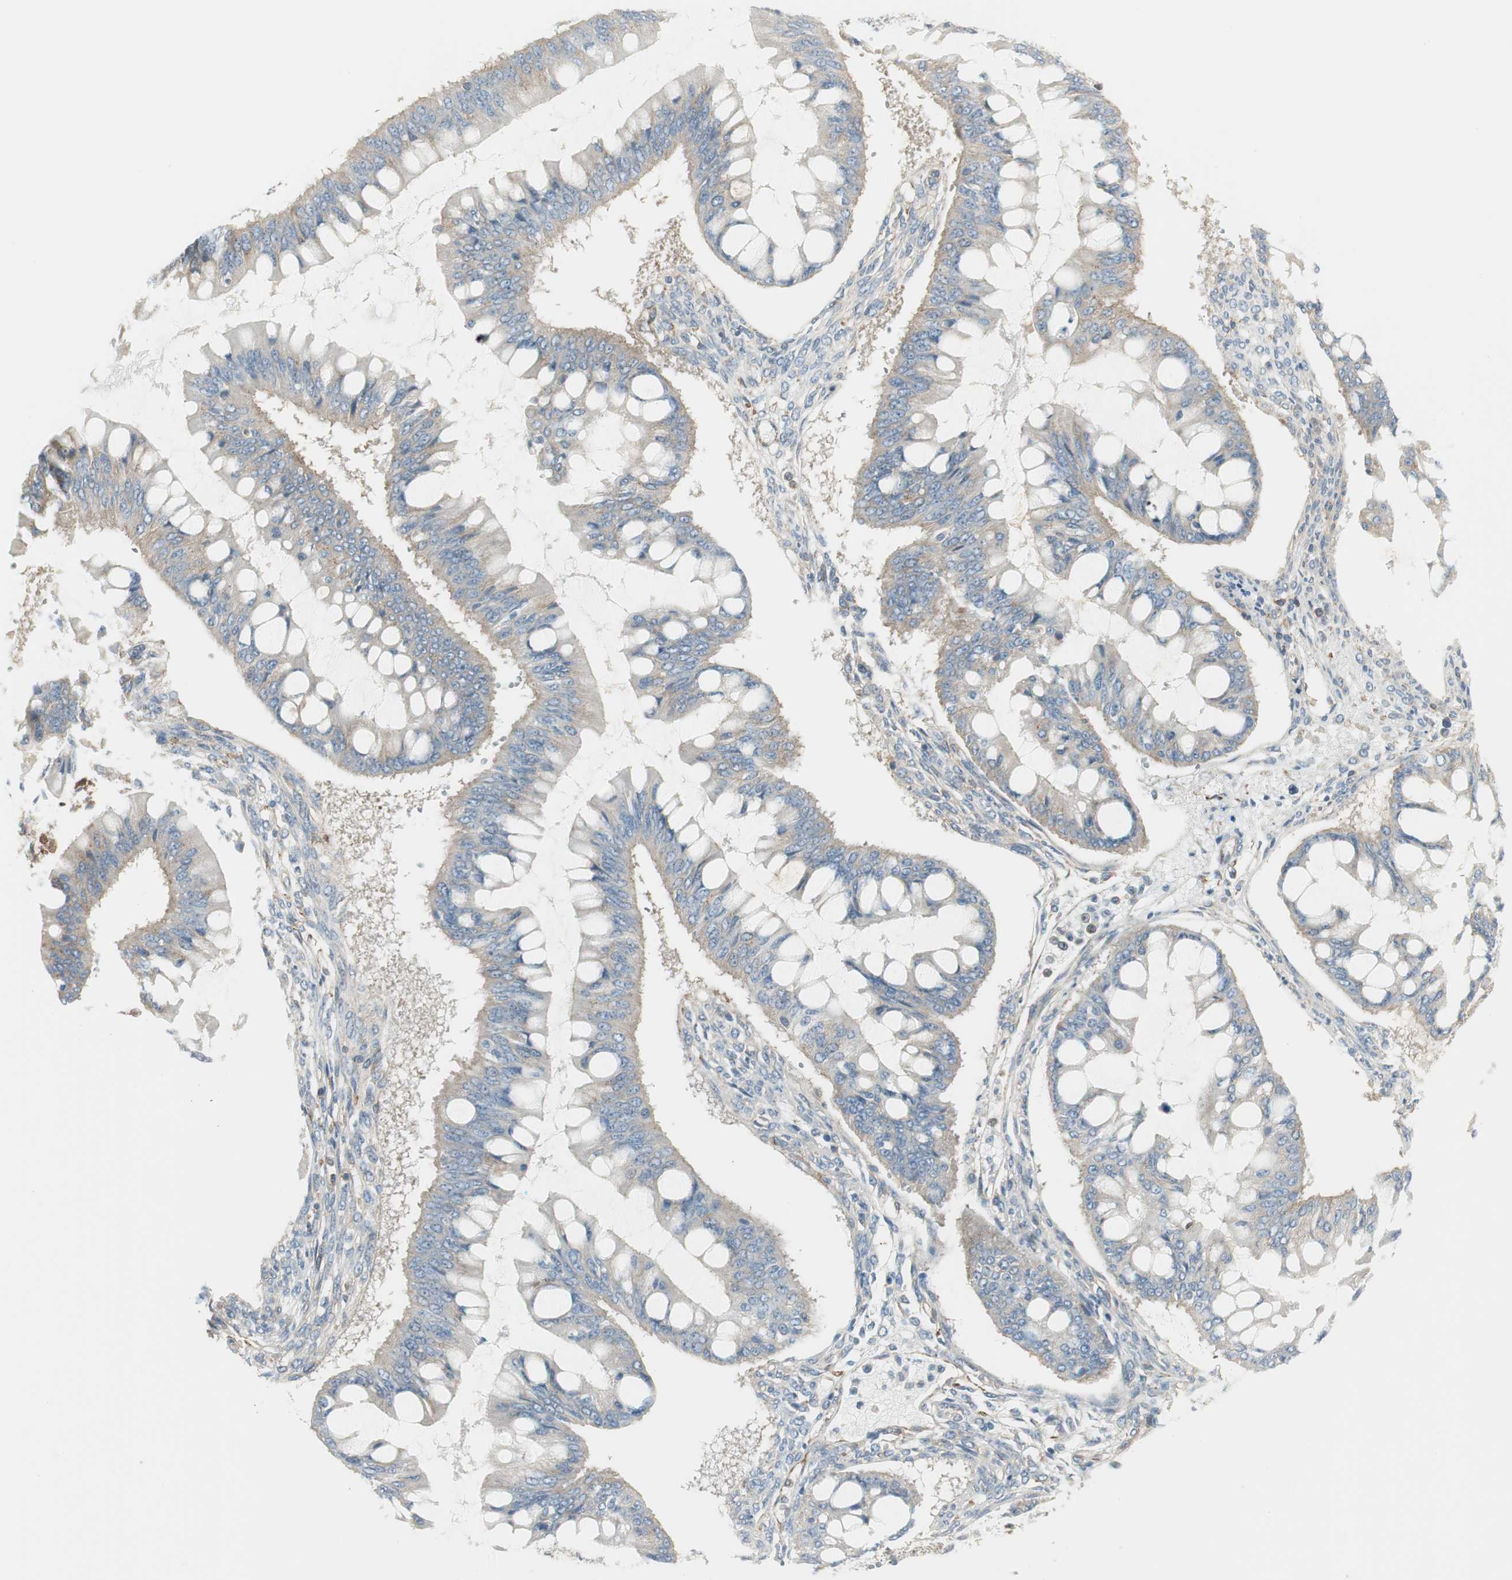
{"staining": {"intensity": "weak", "quantity": "25%-75%", "location": "cytoplasmic/membranous"}, "tissue": "ovarian cancer", "cell_type": "Tumor cells", "image_type": "cancer", "snomed": [{"axis": "morphology", "description": "Cystadenocarcinoma, mucinous, NOS"}, {"axis": "topography", "description": "Ovary"}], "caption": "Ovarian cancer was stained to show a protein in brown. There is low levels of weak cytoplasmic/membranous staining in approximately 25%-75% of tumor cells.", "gene": "AGFG1", "patient": {"sex": "female", "age": 73}}